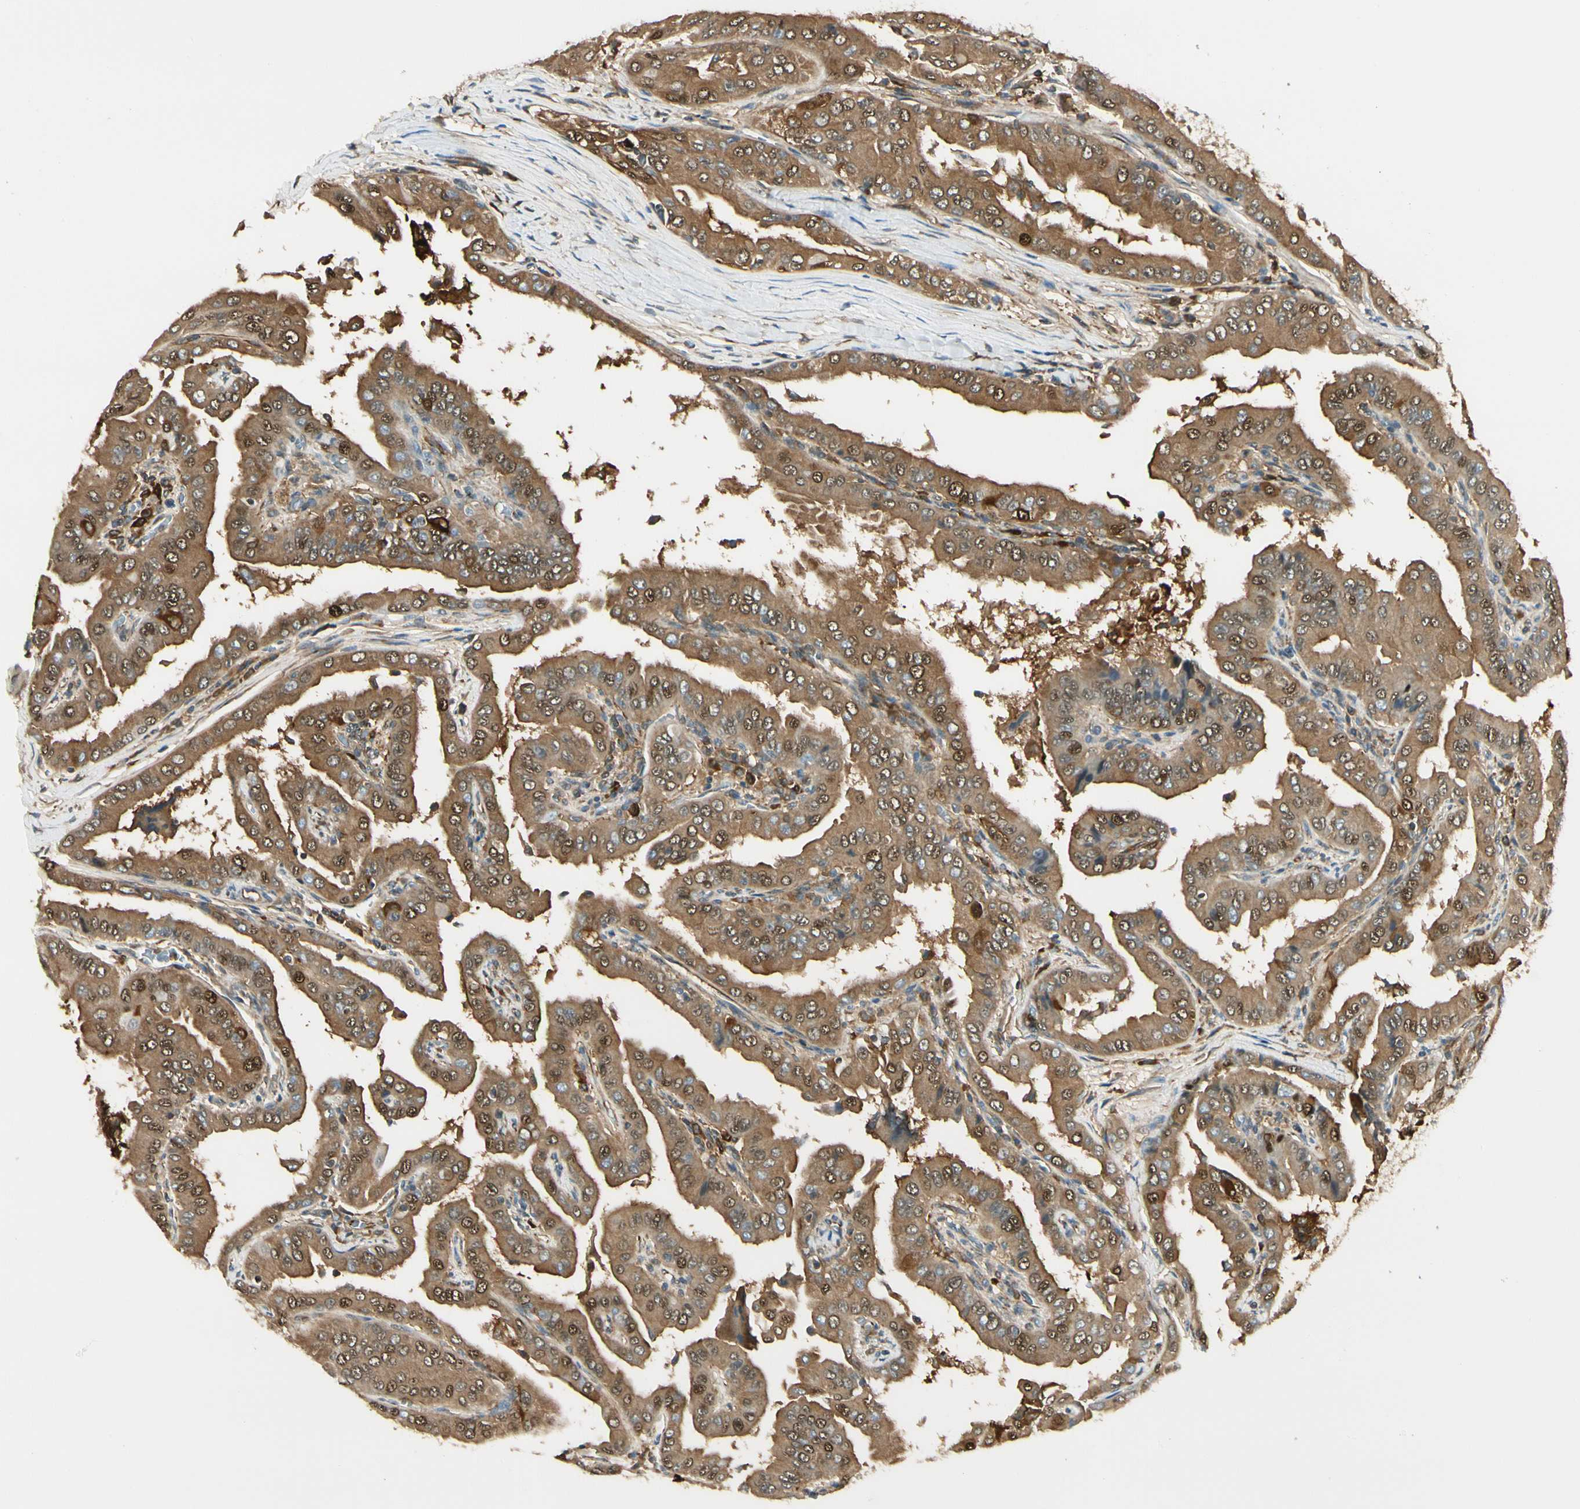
{"staining": {"intensity": "strong", "quantity": ">75%", "location": "cytoplasmic/membranous,nuclear"}, "tissue": "thyroid cancer", "cell_type": "Tumor cells", "image_type": "cancer", "snomed": [{"axis": "morphology", "description": "Papillary adenocarcinoma, NOS"}, {"axis": "topography", "description": "Thyroid gland"}], "caption": "The micrograph demonstrates a brown stain indicating the presence of a protein in the cytoplasmic/membranous and nuclear of tumor cells in thyroid cancer. Ihc stains the protein of interest in brown and the nuclei are stained blue.", "gene": "FTH1", "patient": {"sex": "male", "age": 33}}